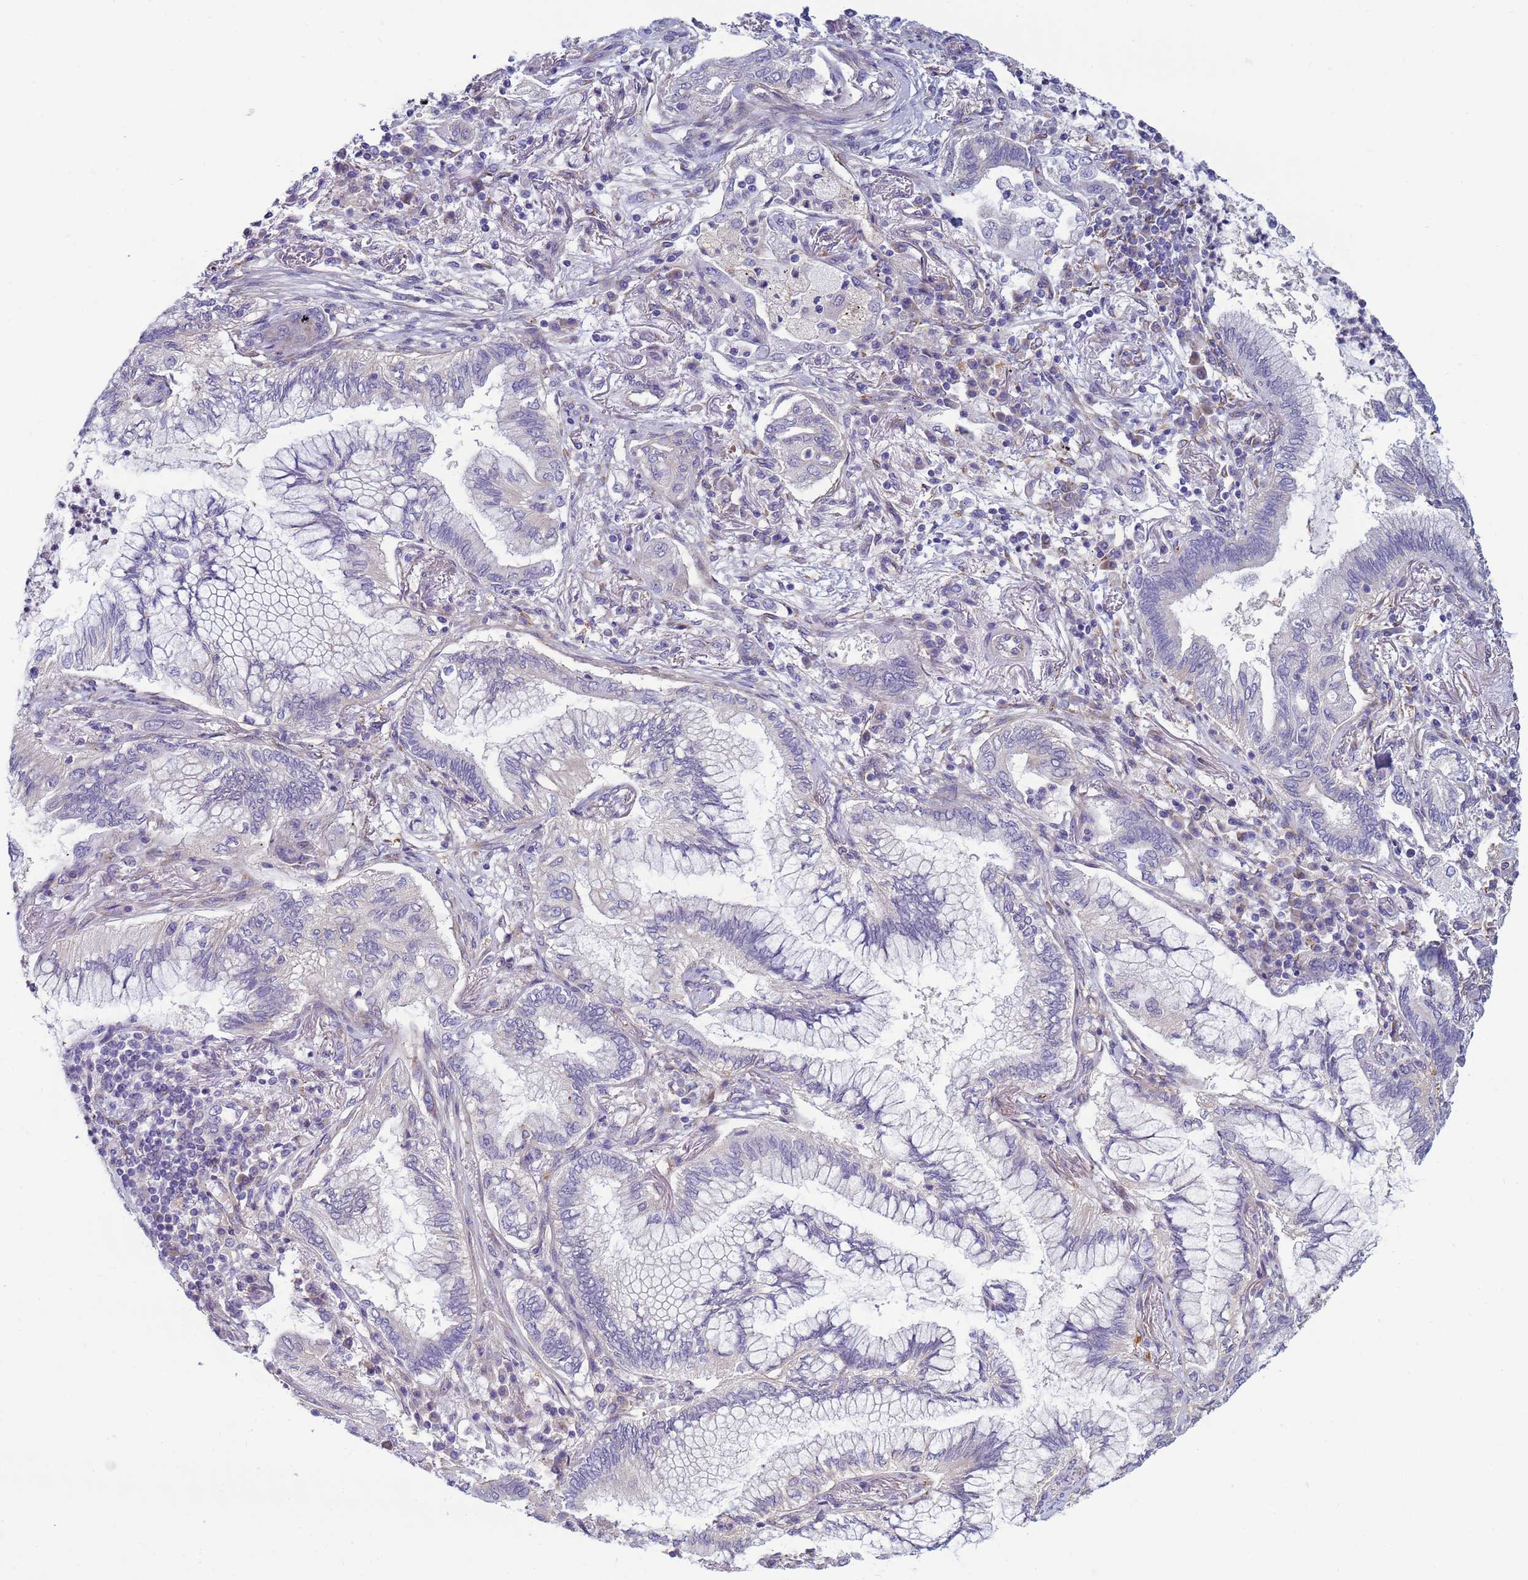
{"staining": {"intensity": "negative", "quantity": "none", "location": "none"}, "tissue": "lung cancer", "cell_type": "Tumor cells", "image_type": "cancer", "snomed": [{"axis": "morphology", "description": "Adenocarcinoma, NOS"}, {"axis": "topography", "description": "Lung"}], "caption": "Immunohistochemistry of lung cancer (adenocarcinoma) exhibits no positivity in tumor cells. The staining is performed using DAB (3,3'-diaminobenzidine) brown chromogen with nuclei counter-stained in using hematoxylin.", "gene": "TRPC6", "patient": {"sex": "female", "age": 70}}